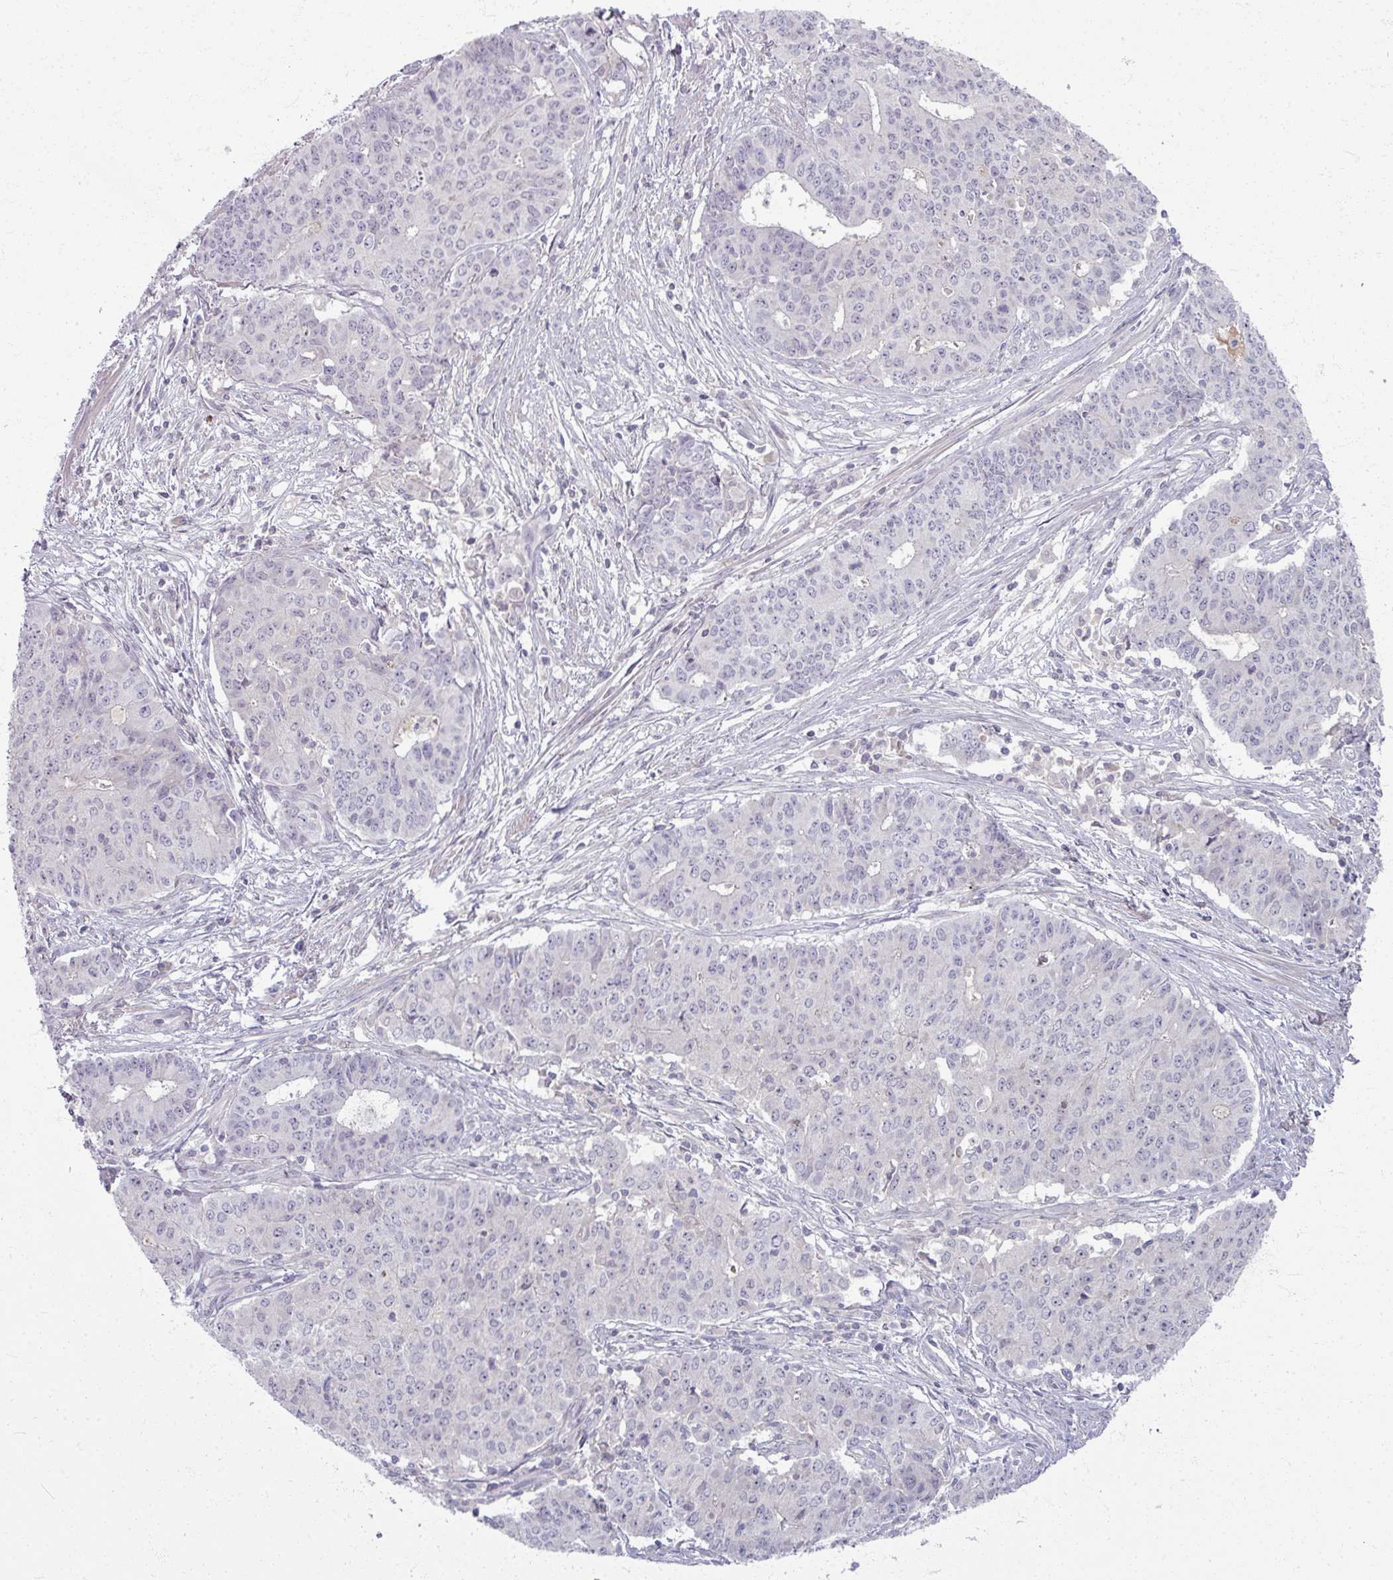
{"staining": {"intensity": "negative", "quantity": "none", "location": "none"}, "tissue": "endometrial cancer", "cell_type": "Tumor cells", "image_type": "cancer", "snomed": [{"axis": "morphology", "description": "Adenocarcinoma, NOS"}, {"axis": "topography", "description": "Endometrium"}], "caption": "This is an IHC histopathology image of adenocarcinoma (endometrial). There is no staining in tumor cells.", "gene": "TTLL7", "patient": {"sex": "female", "age": 59}}